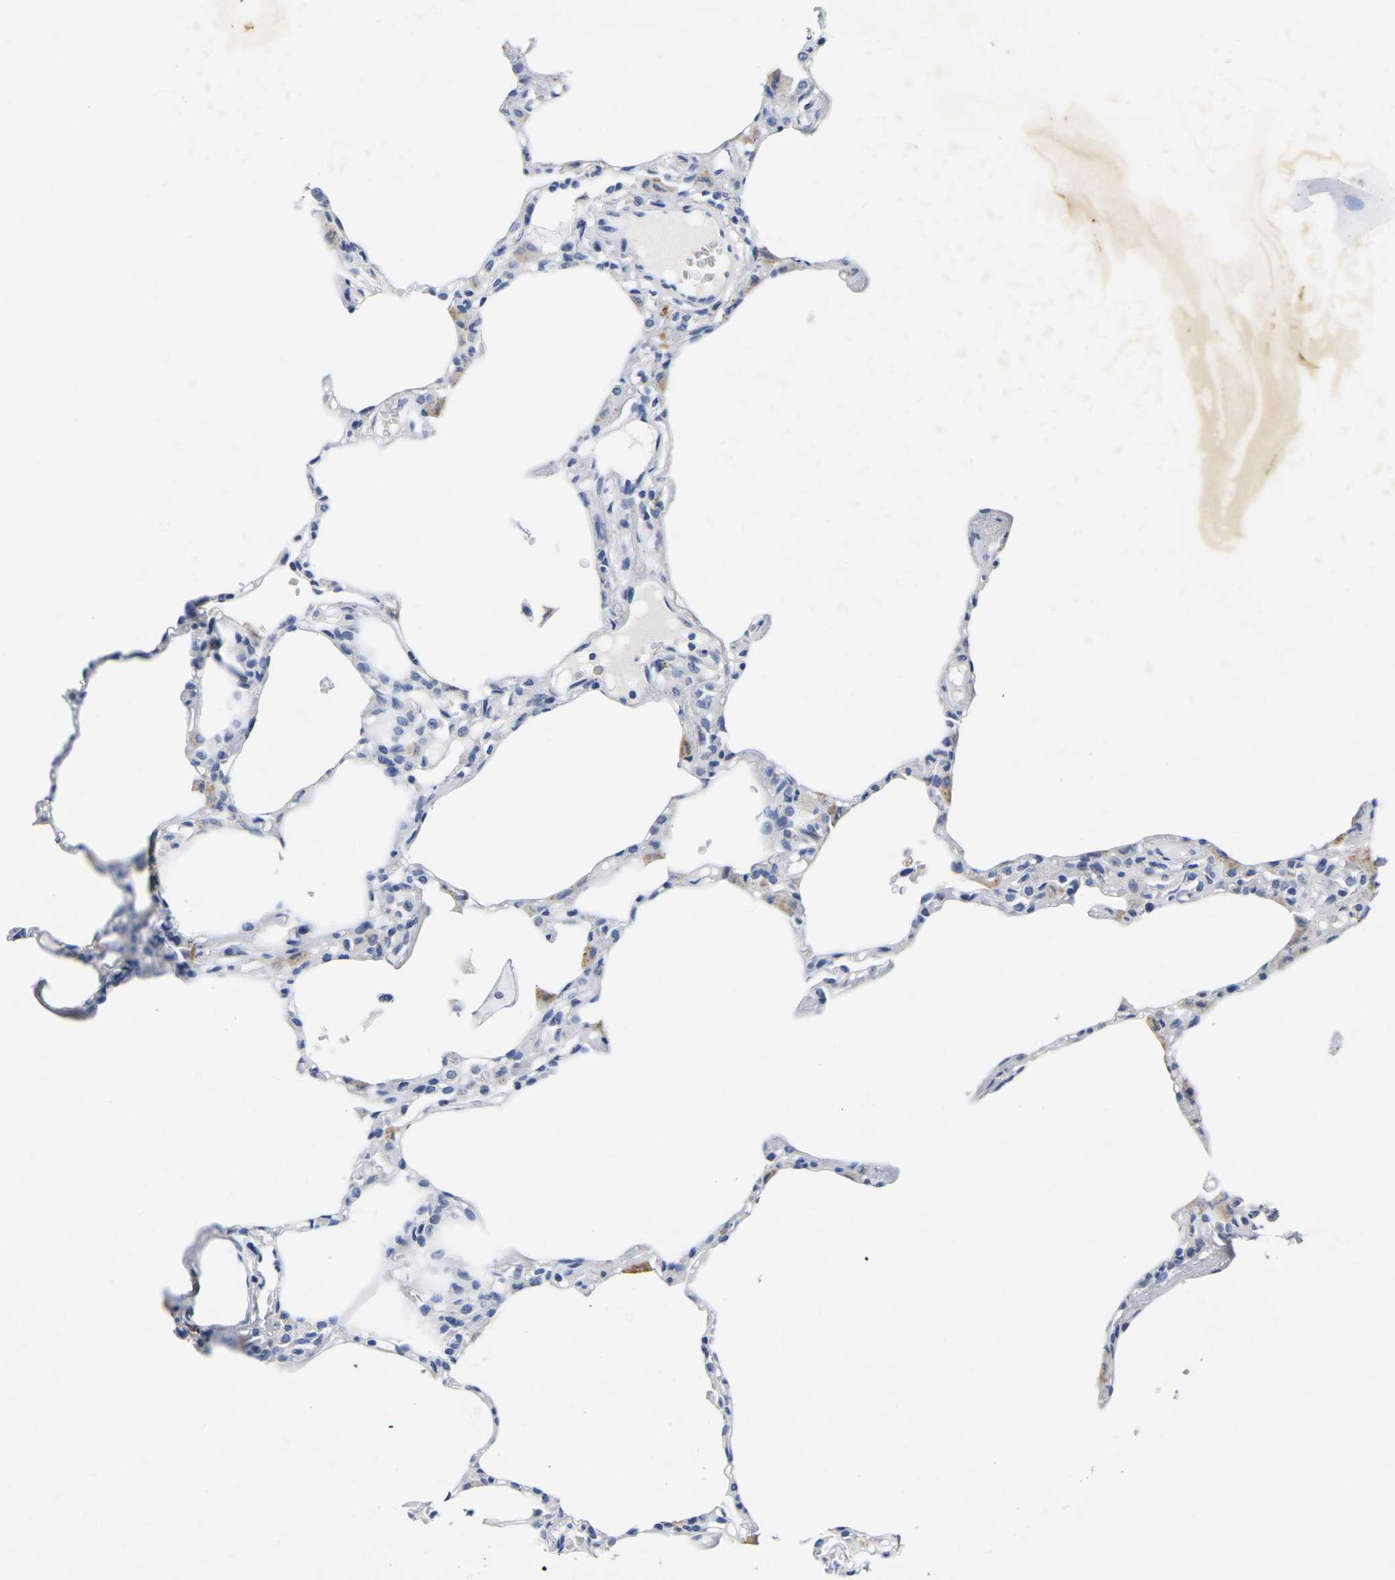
{"staining": {"intensity": "moderate", "quantity": "<25%", "location": "cytoplasmic/membranous"}, "tissue": "lung", "cell_type": "Alveolar cells", "image_type": "normal", "snomed": [{"axis": "morphology", "description": "Normal tissue, NOS"}, {"axis": "topography", "description": "Lung"}], "caption": "IHC (DAB (3,3'-diaminobenzidine)) staining of benign human lung exhibits moderate cytoplasmic/membranous protein positivity in approximately <25% of alveolar cells. The staining is performed using DAB brown chromogen to label protein expression. The nuclei are counter-stained blue using hematoxylin.", "gene": "NOCT", "patient": {"sex": "female", "age": 49}}